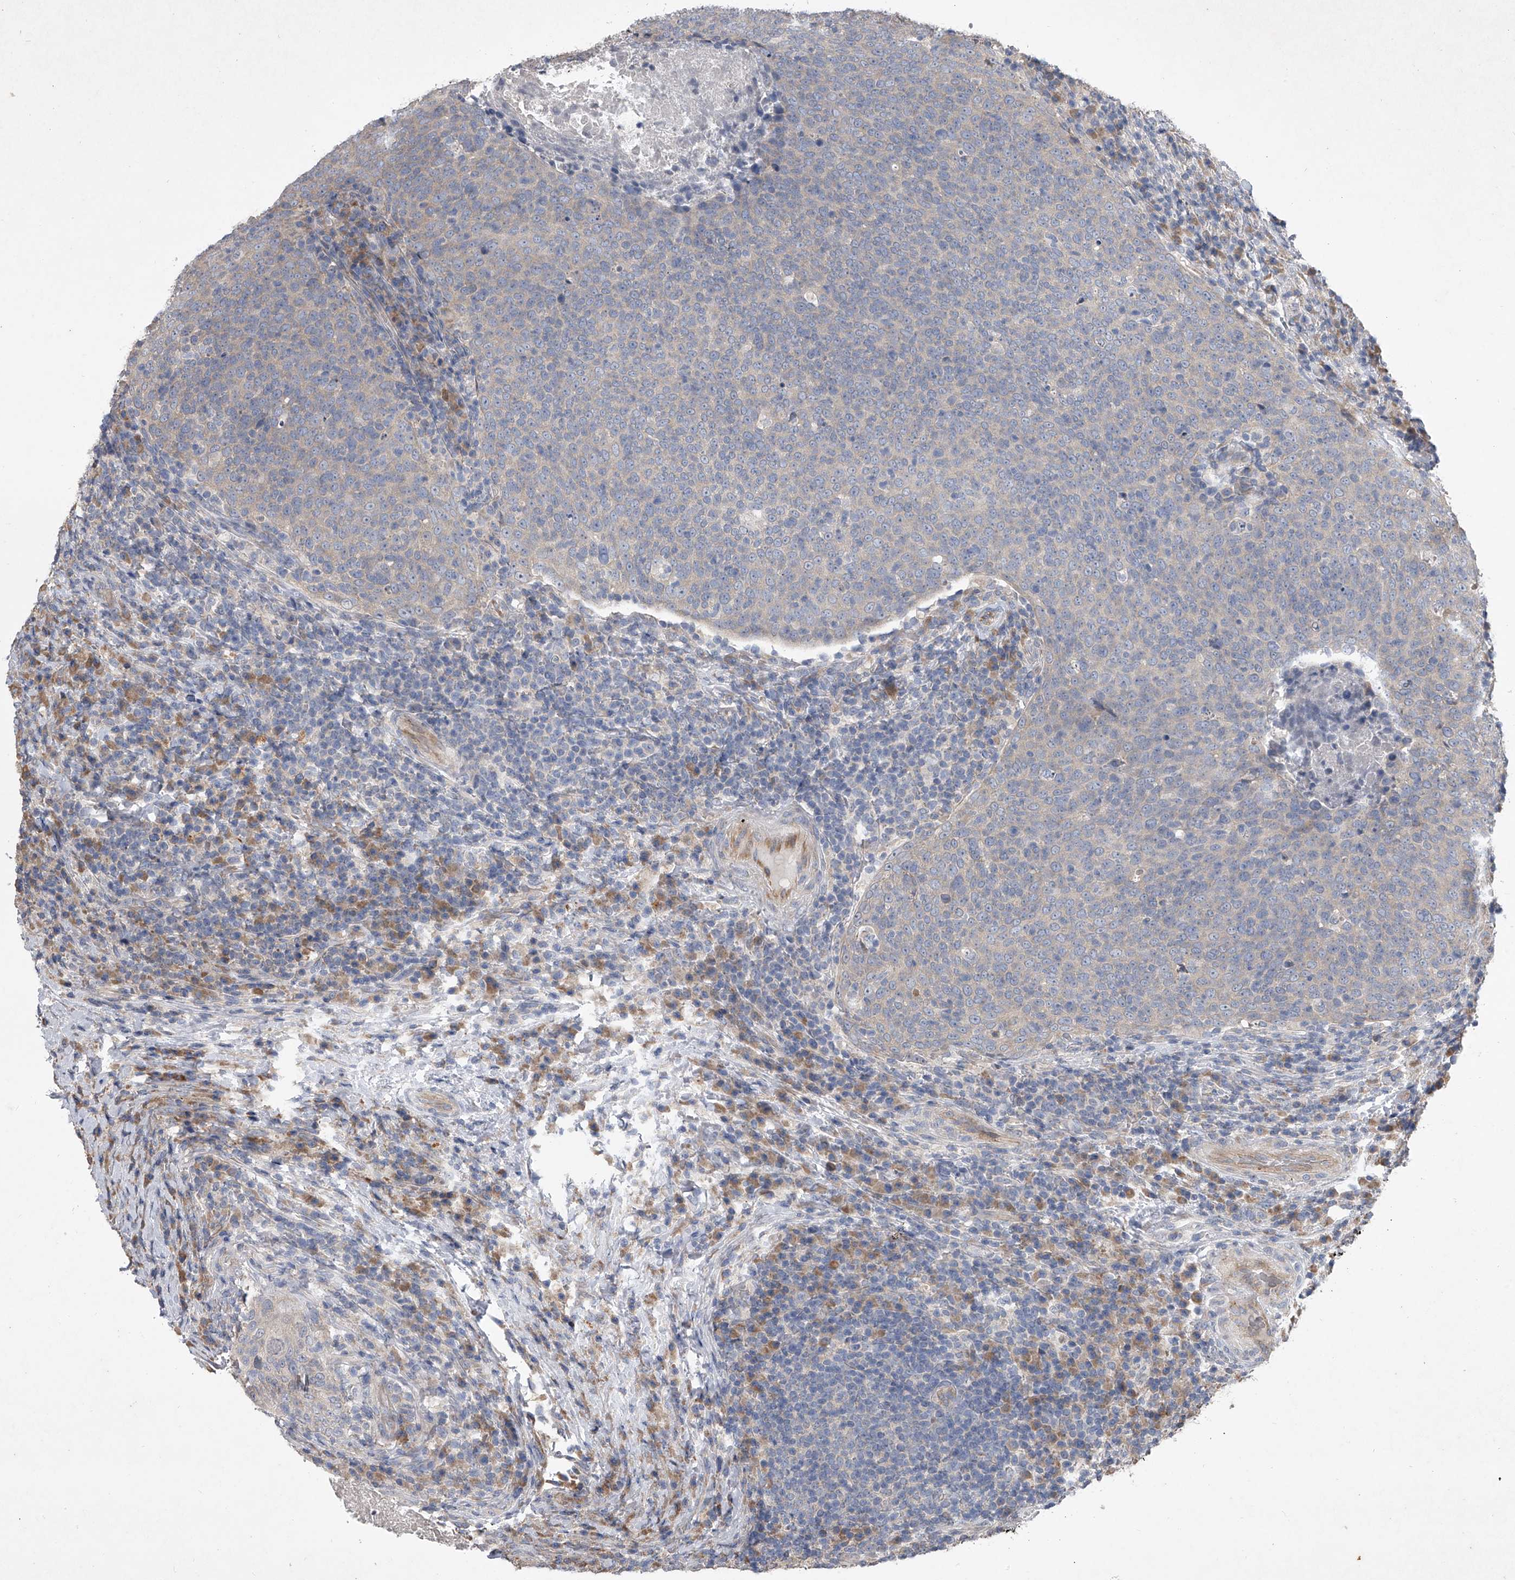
{"staining": {"intensity": "negative", "quantity": "none", "location": "none"}, "tissue": "head and neck cancer", "cell_type": "Tumor cells", "image_type": "cancer", "snomed": [{"axis": "morphology", "description": "Squamous cell carcinoma, NOS"}, {"axis": "morphology", "description": "Squamous cell carcinoma, metastatic, NOS"}, {"axis": "topography", "description": "Lymph node"}, {"axis": "topography", "description": "Head-Neck"}], "caption": "A micrograph of head and neck cancer stained for a protein demonstrates no brown staining in tumor cells.", "gene": "DOCK9", "patient": {"sex": "male", "age": 62}}